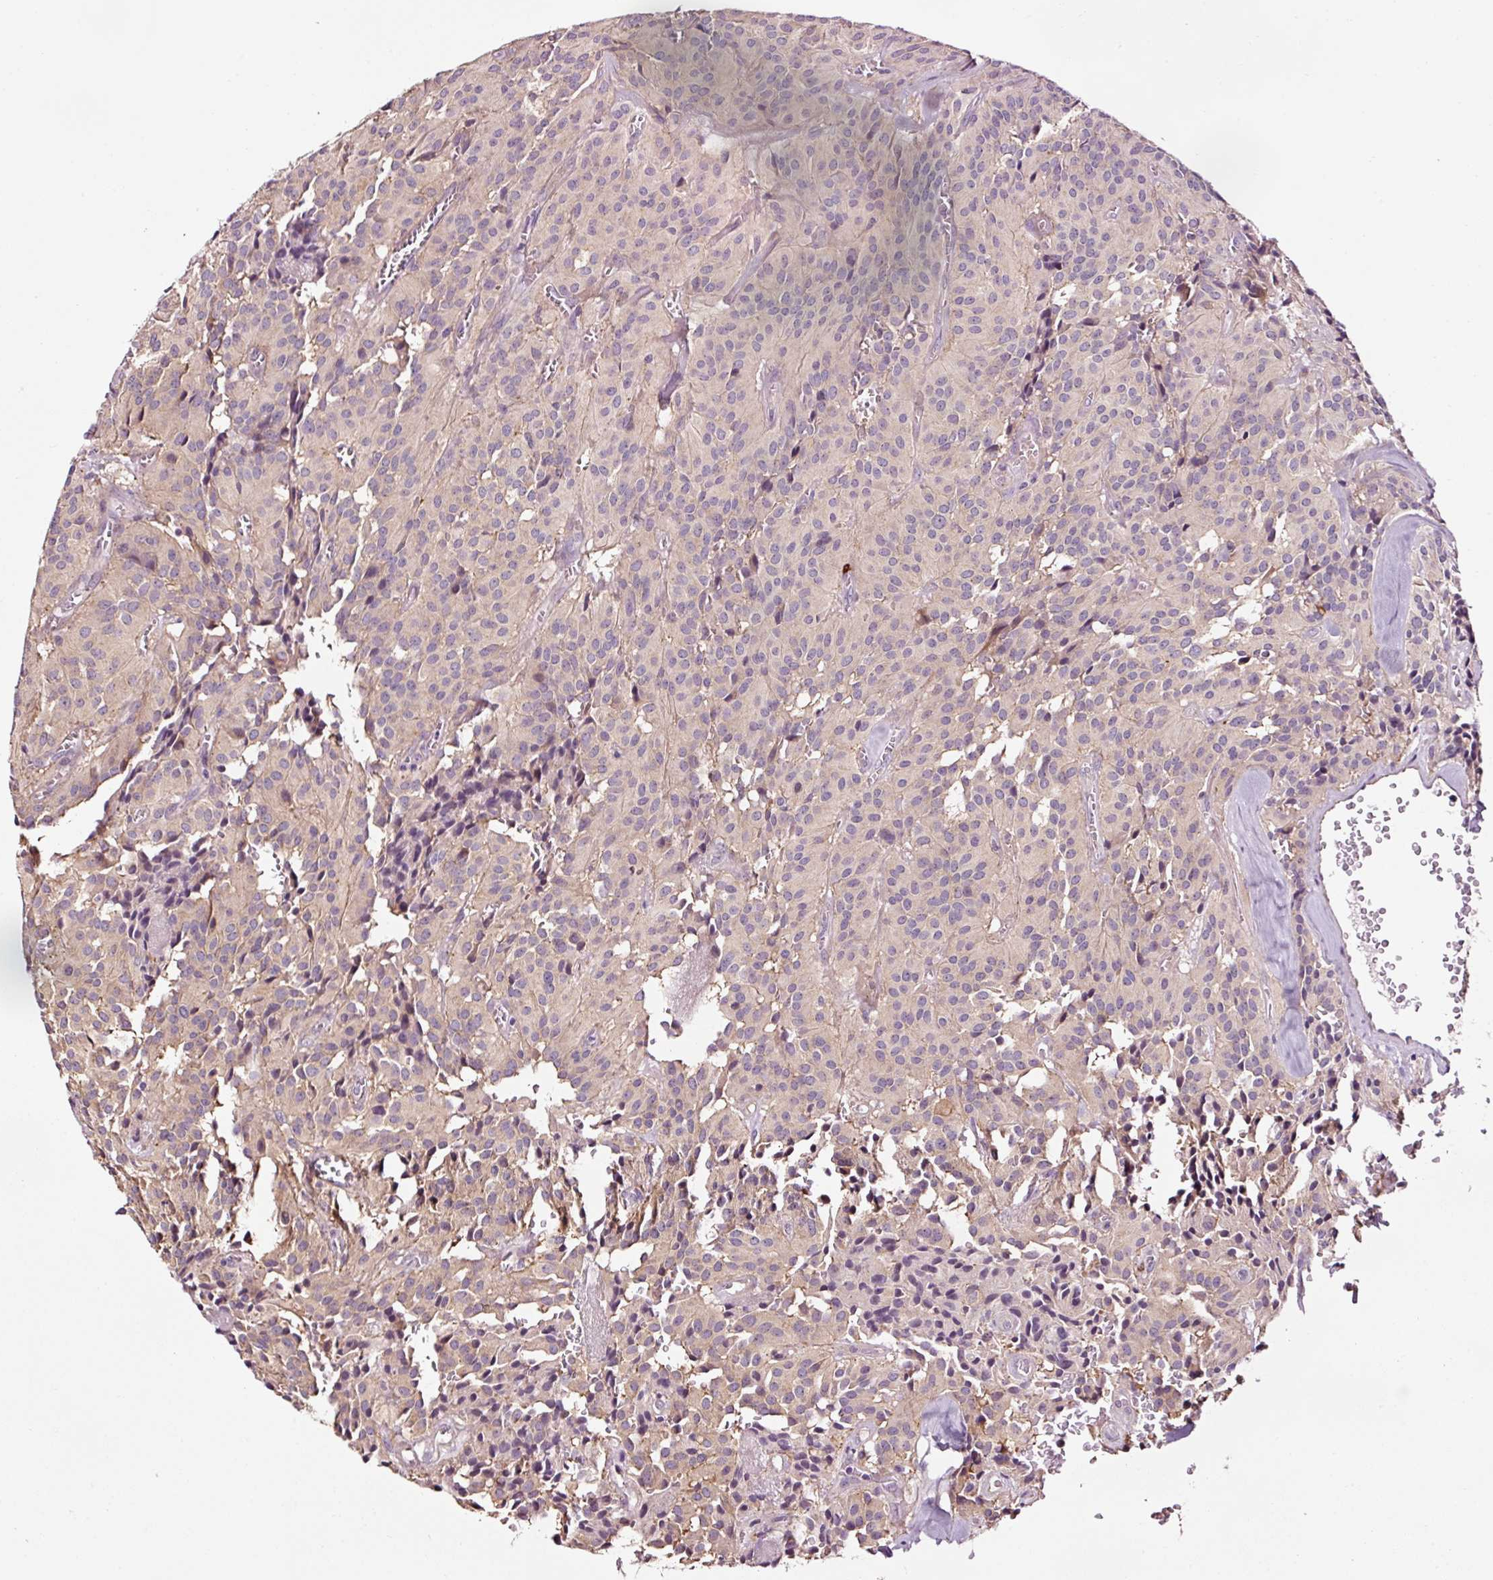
{"staining": {"intensity": "negative", "quantity": "none", "location": "none"}, "tissue": "glioma", "cell_type": "Tumor cells", "image_type": "cancer", "snomed": [{"axis": "morphology", "description": "Glioma, malignant, Low grade"}, {"axis": "topography", "description": "Brain"}], "caption": "Immunohistochemistry (IHC) photomicrograph of human glioma stained for a protein (brown), which shows no positivity in tumor cells.", "gene": "UTP14A", "patient": {"sex": "male", "age": 42}}